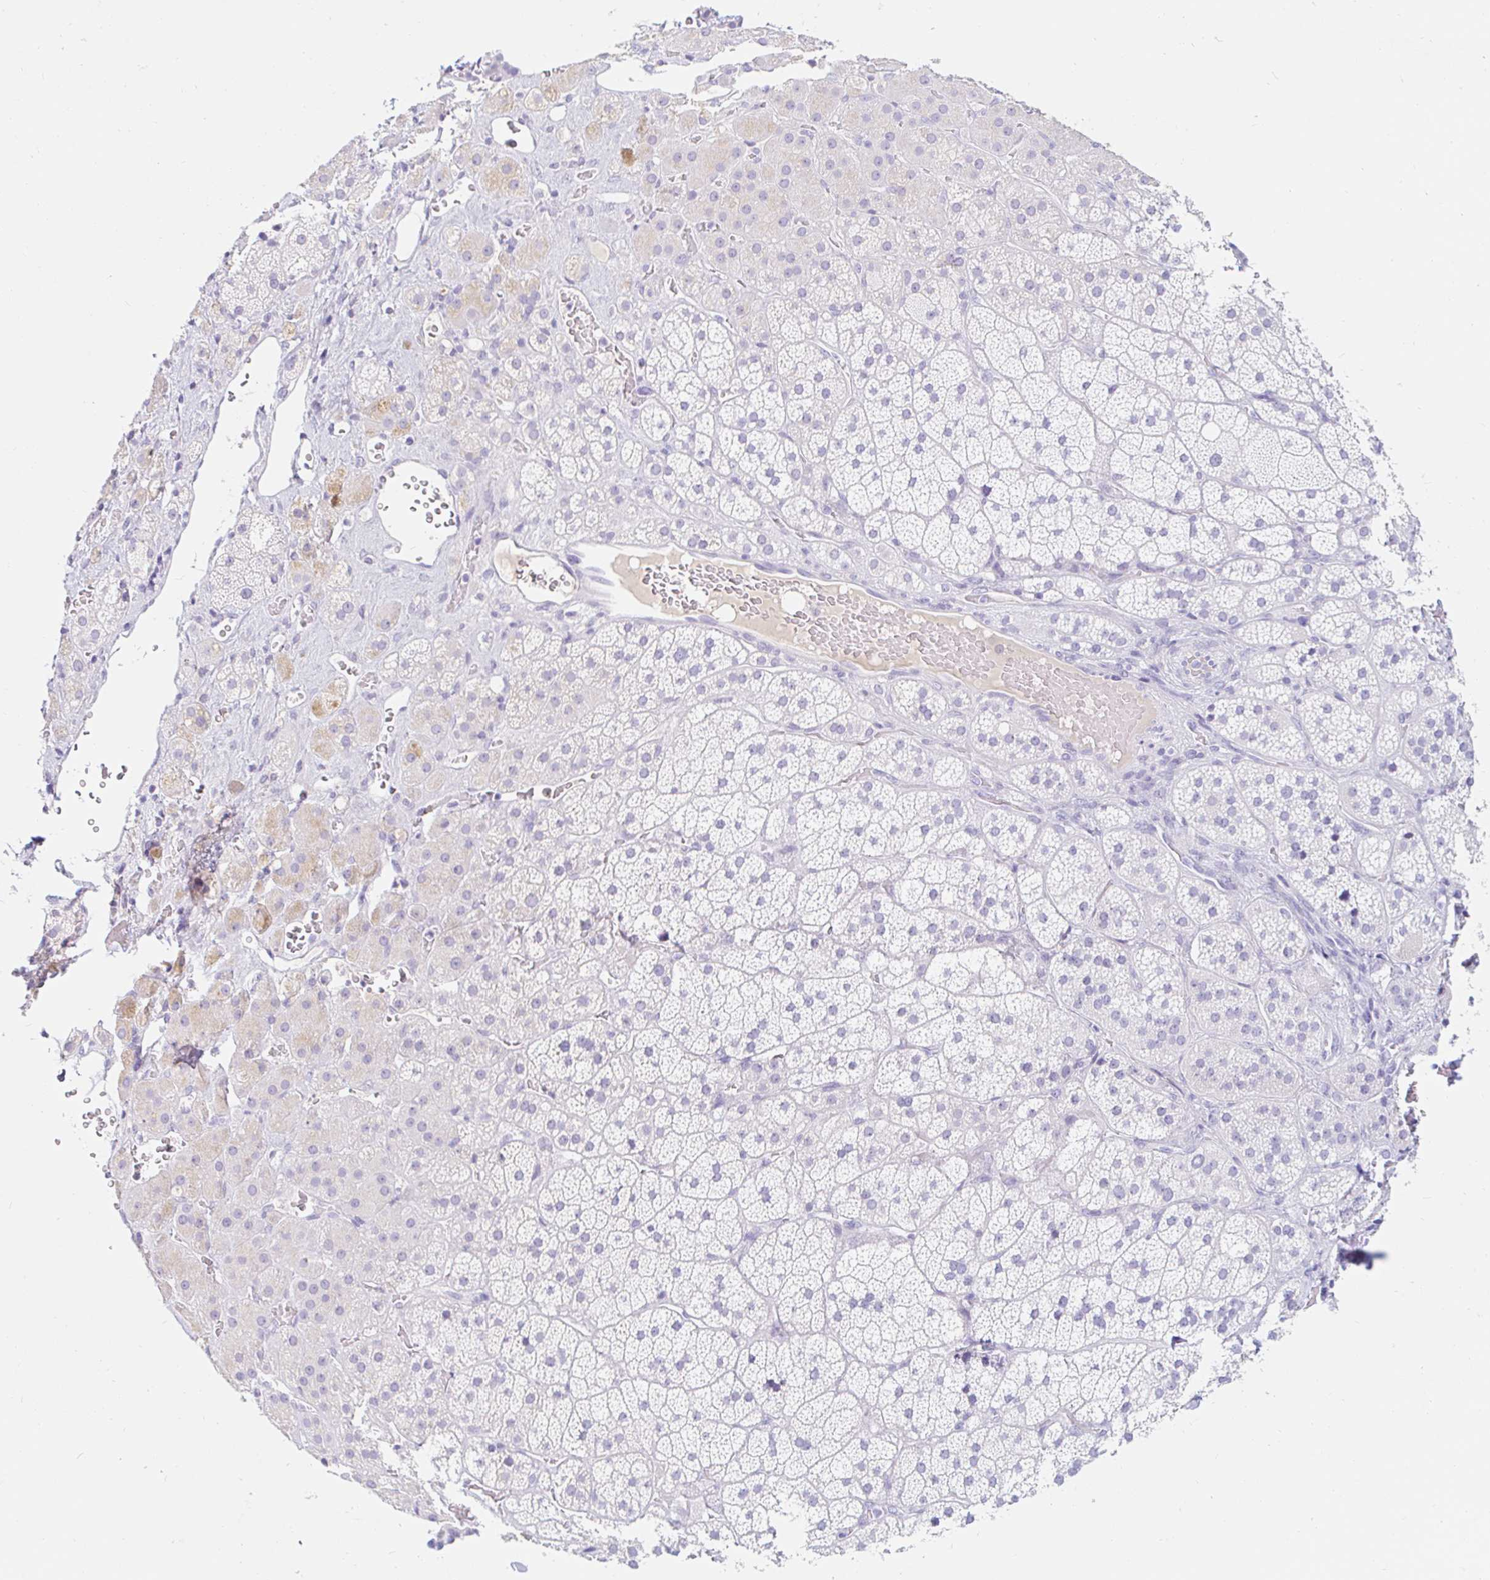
{"staining": {"intensity": "negative", "quantity": "none", "location": "none"}, "tissue": "adrenal gland", "cell_type": "Glandular cells", "image_type": "normal", "snomed": [{"axis": "morphology", "description": "Normal tissue, NOS"}, {"axis": "topography", "description": "Adrenal gland"}], "caption": "Photomicrograph shows no protein positivity in glandular cells of benign adrenal gland.", "gene": "TEX44", "patient": {"sex": "male", "age": 57}}